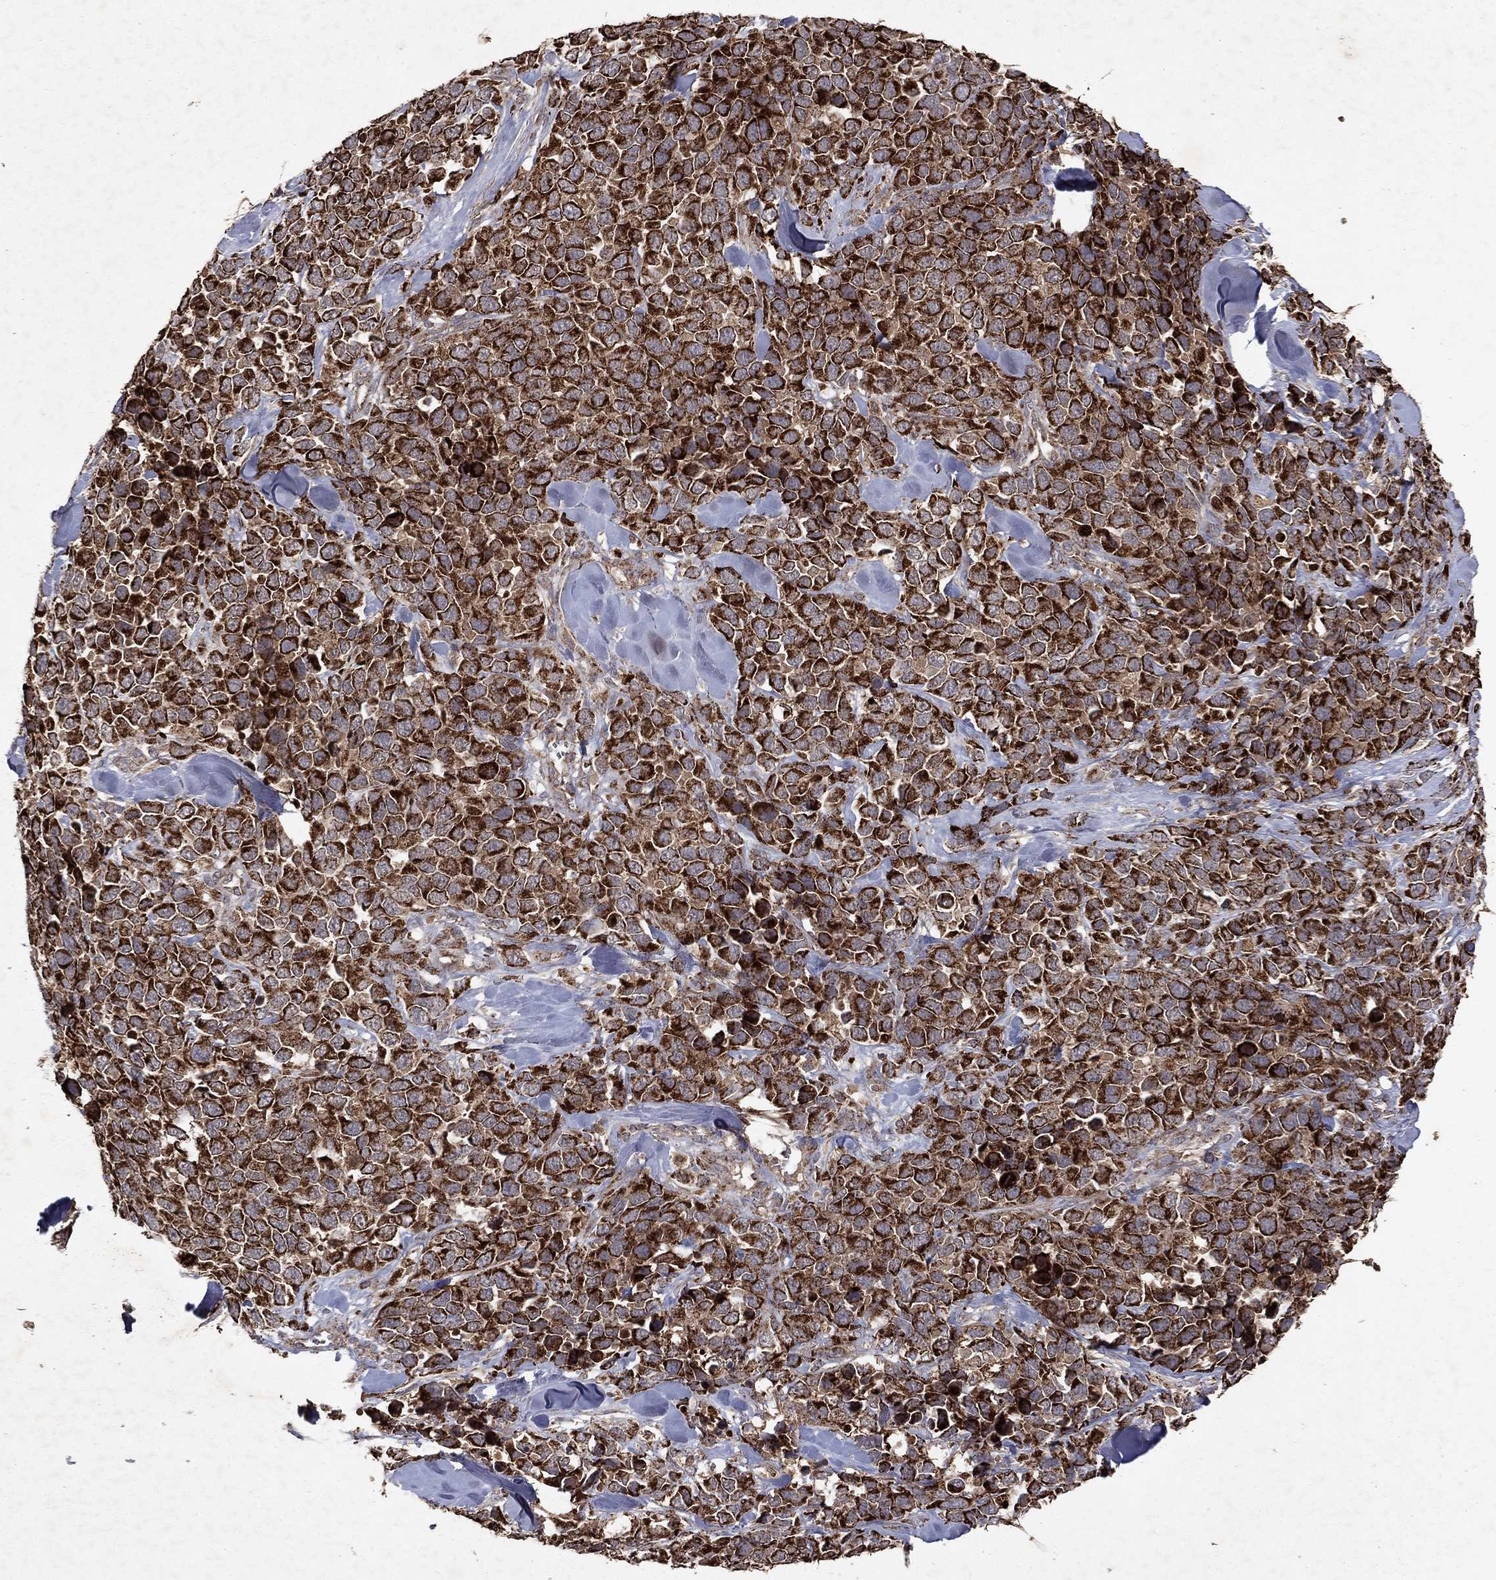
{"staining": {"intensity": "strong", "quantity": ">75%", "location": "cytoplasmic/membranous"}, "tissue": "melanoma", "cell_type": "Tumor cells", "image_type": "cancer", "snomed": [{"axis": "morphology", "description": "Malignant melanoma, Metastatic site"}, {"axis": "topography", "description": "Skin"}], "caption": "Melanoma stained with a brown dye reveals strong cytoplasmic/membranous positive staining in approximately >75% of tumor cells.", "gene": "PYROXD2", "patient": {"sex": "male", "age": 84}}